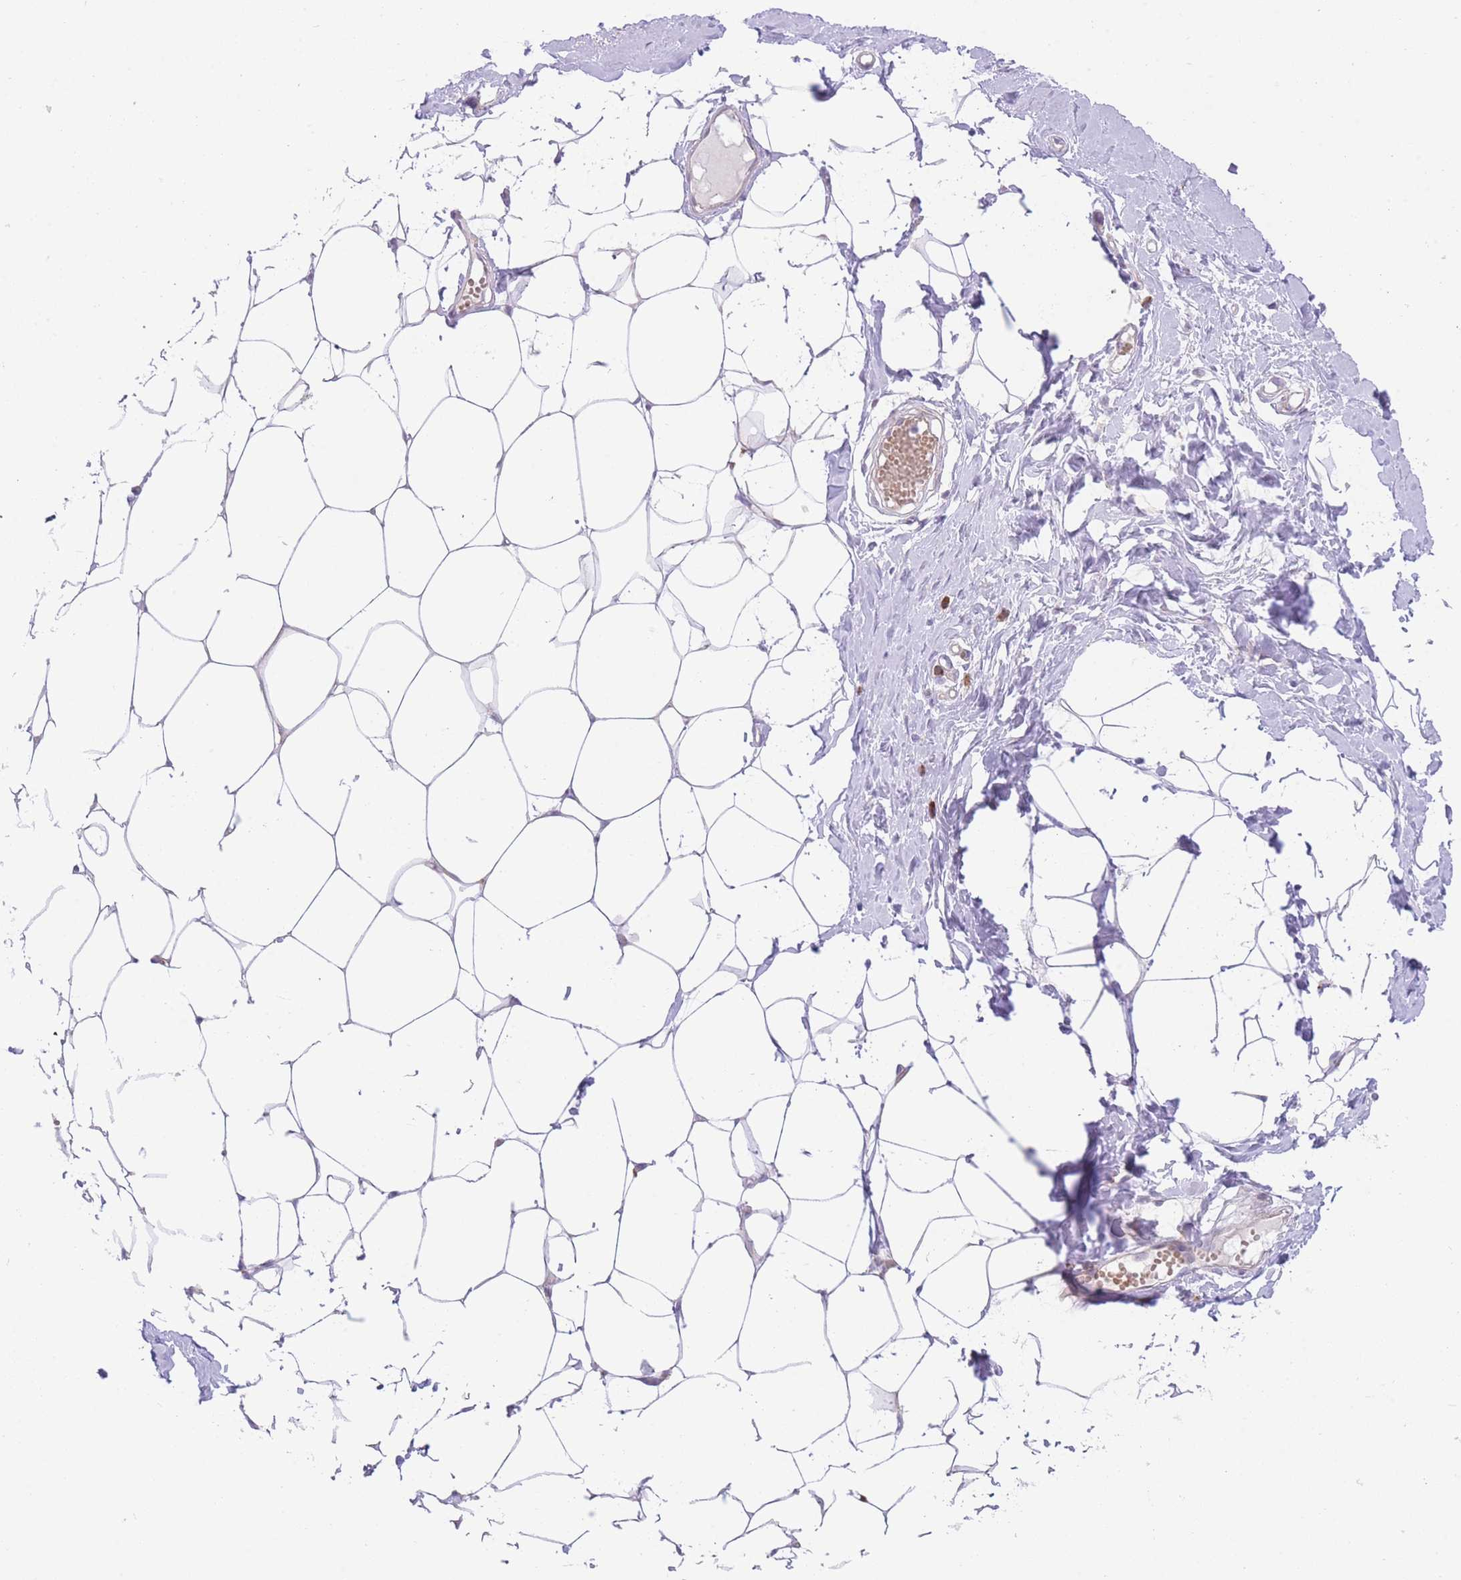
{"staining": {"intensity": "negative", "quantity": "none", "location": "none"}, "tissue": "breast", "cell_type": "Adipocytes", "image_type": "normal", "snomed": [{"axis": "morphology", "description": "Normal tissue, NOS"}, {"axis": "topography", "description": "Breast"}], "caption": "DAB immunohistochemical staining of normal breast displays no significant positivity in adipocytes. (Stains: DAB (3,3'-diaminobenzidine) IHC with hematoxylin counter stain, Microscopy: brightfield microscopy at high magnification).", "gene": "BOLA2B", "patient": {"sex": "female", "age": 27}}